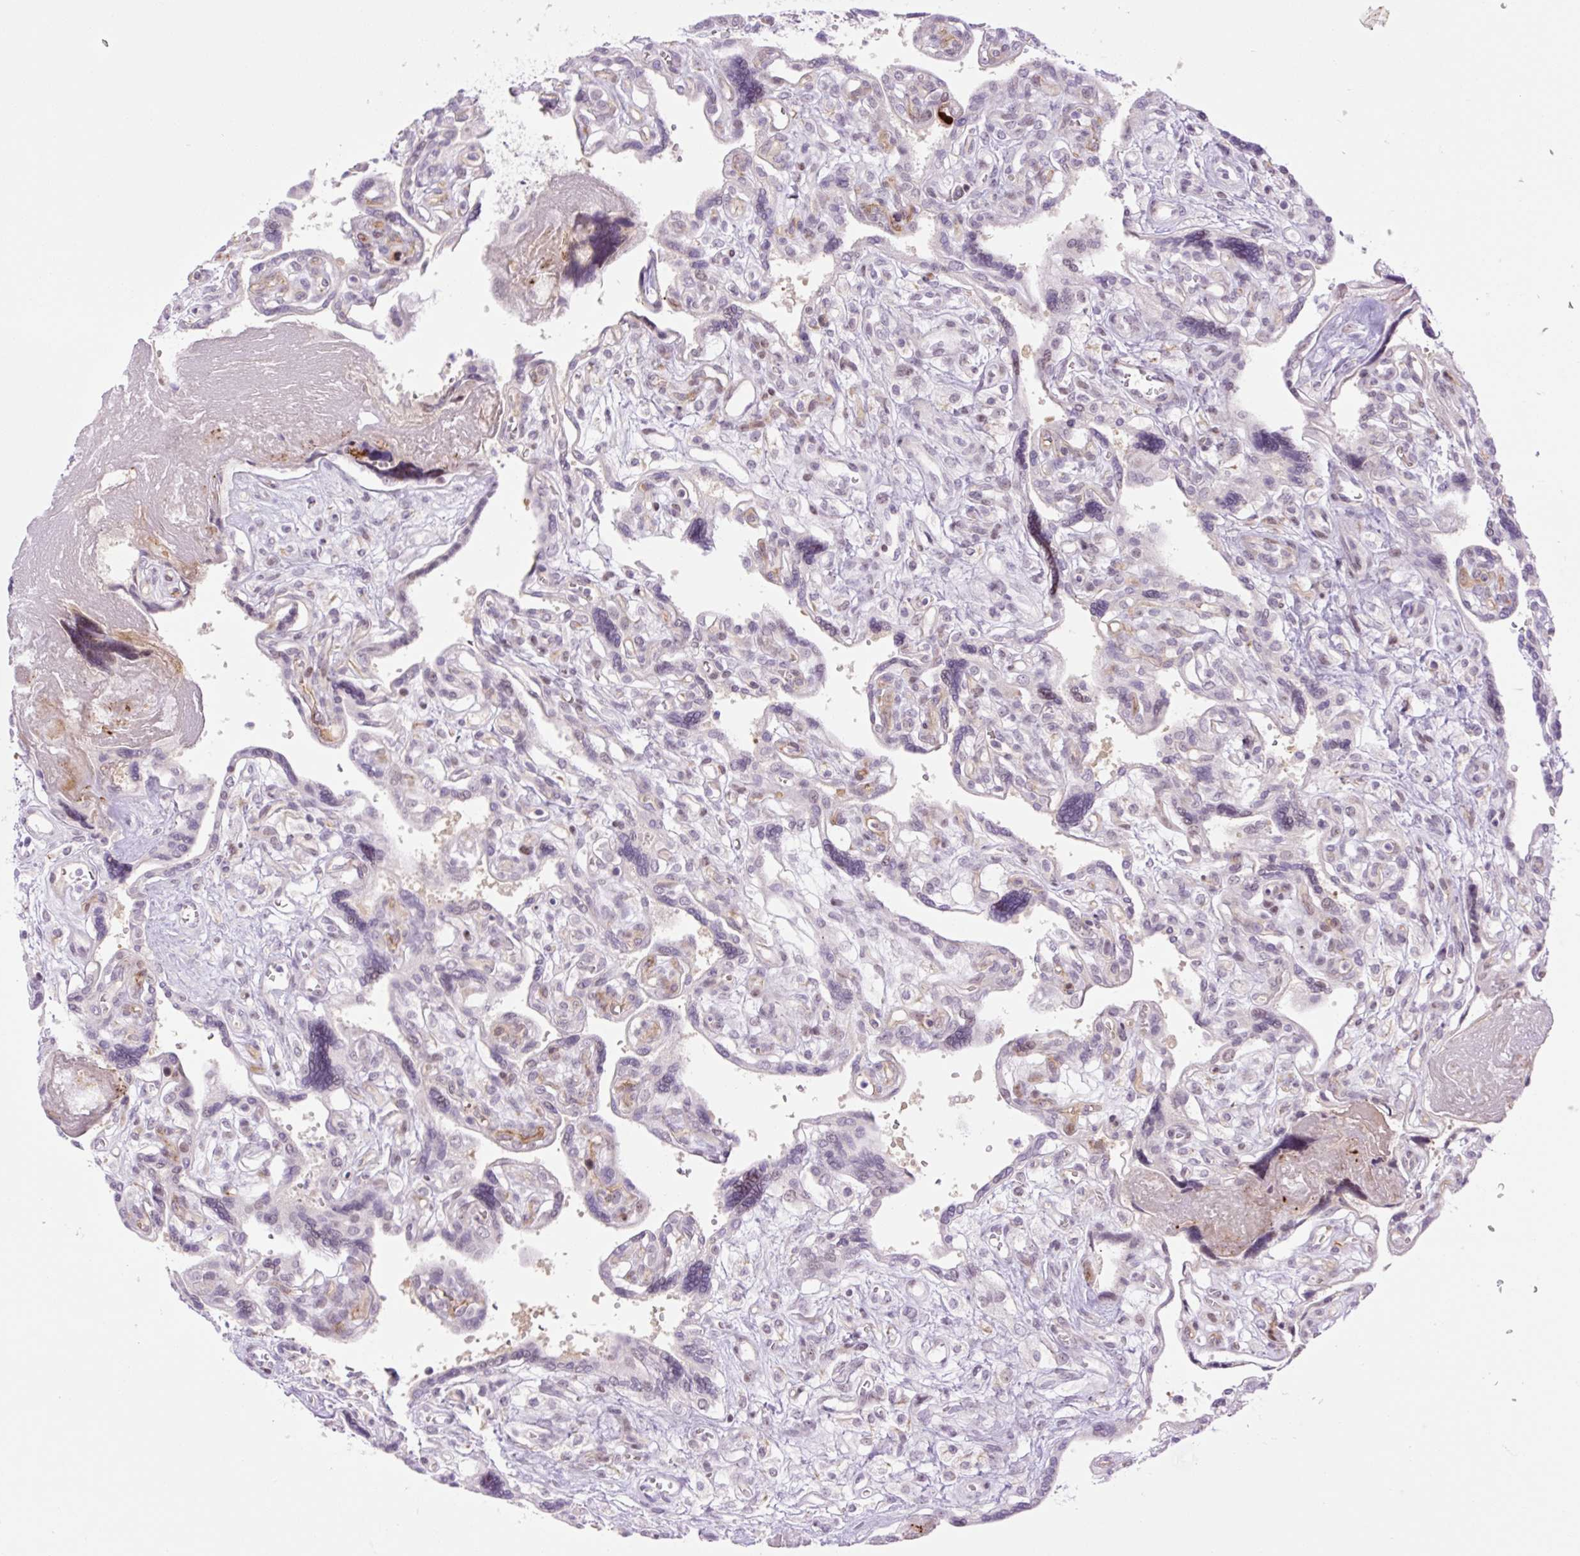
{"staining": {"intensity": "weak", "quantity": "25%-75%", "location": "nuclear"}, "tissue": "placenta", "cell_type": "Trophoblastic cells", "image_type": "normal", "snomed": [{"axis": "morphology", "description": "Normal tissue, NOS"}, {"axis": "topography", "description": "Placenta"}], "caption": "This histopathology image shows unremarkable placenta stained with IHC to label a protein in brown. The nuclear of trophoblastic cells show weak positivity for the protein. Nuclei are counter-stained blue.", "gene": "ENSG00000268750", "patient": {"sex": "female", "age": 39}}